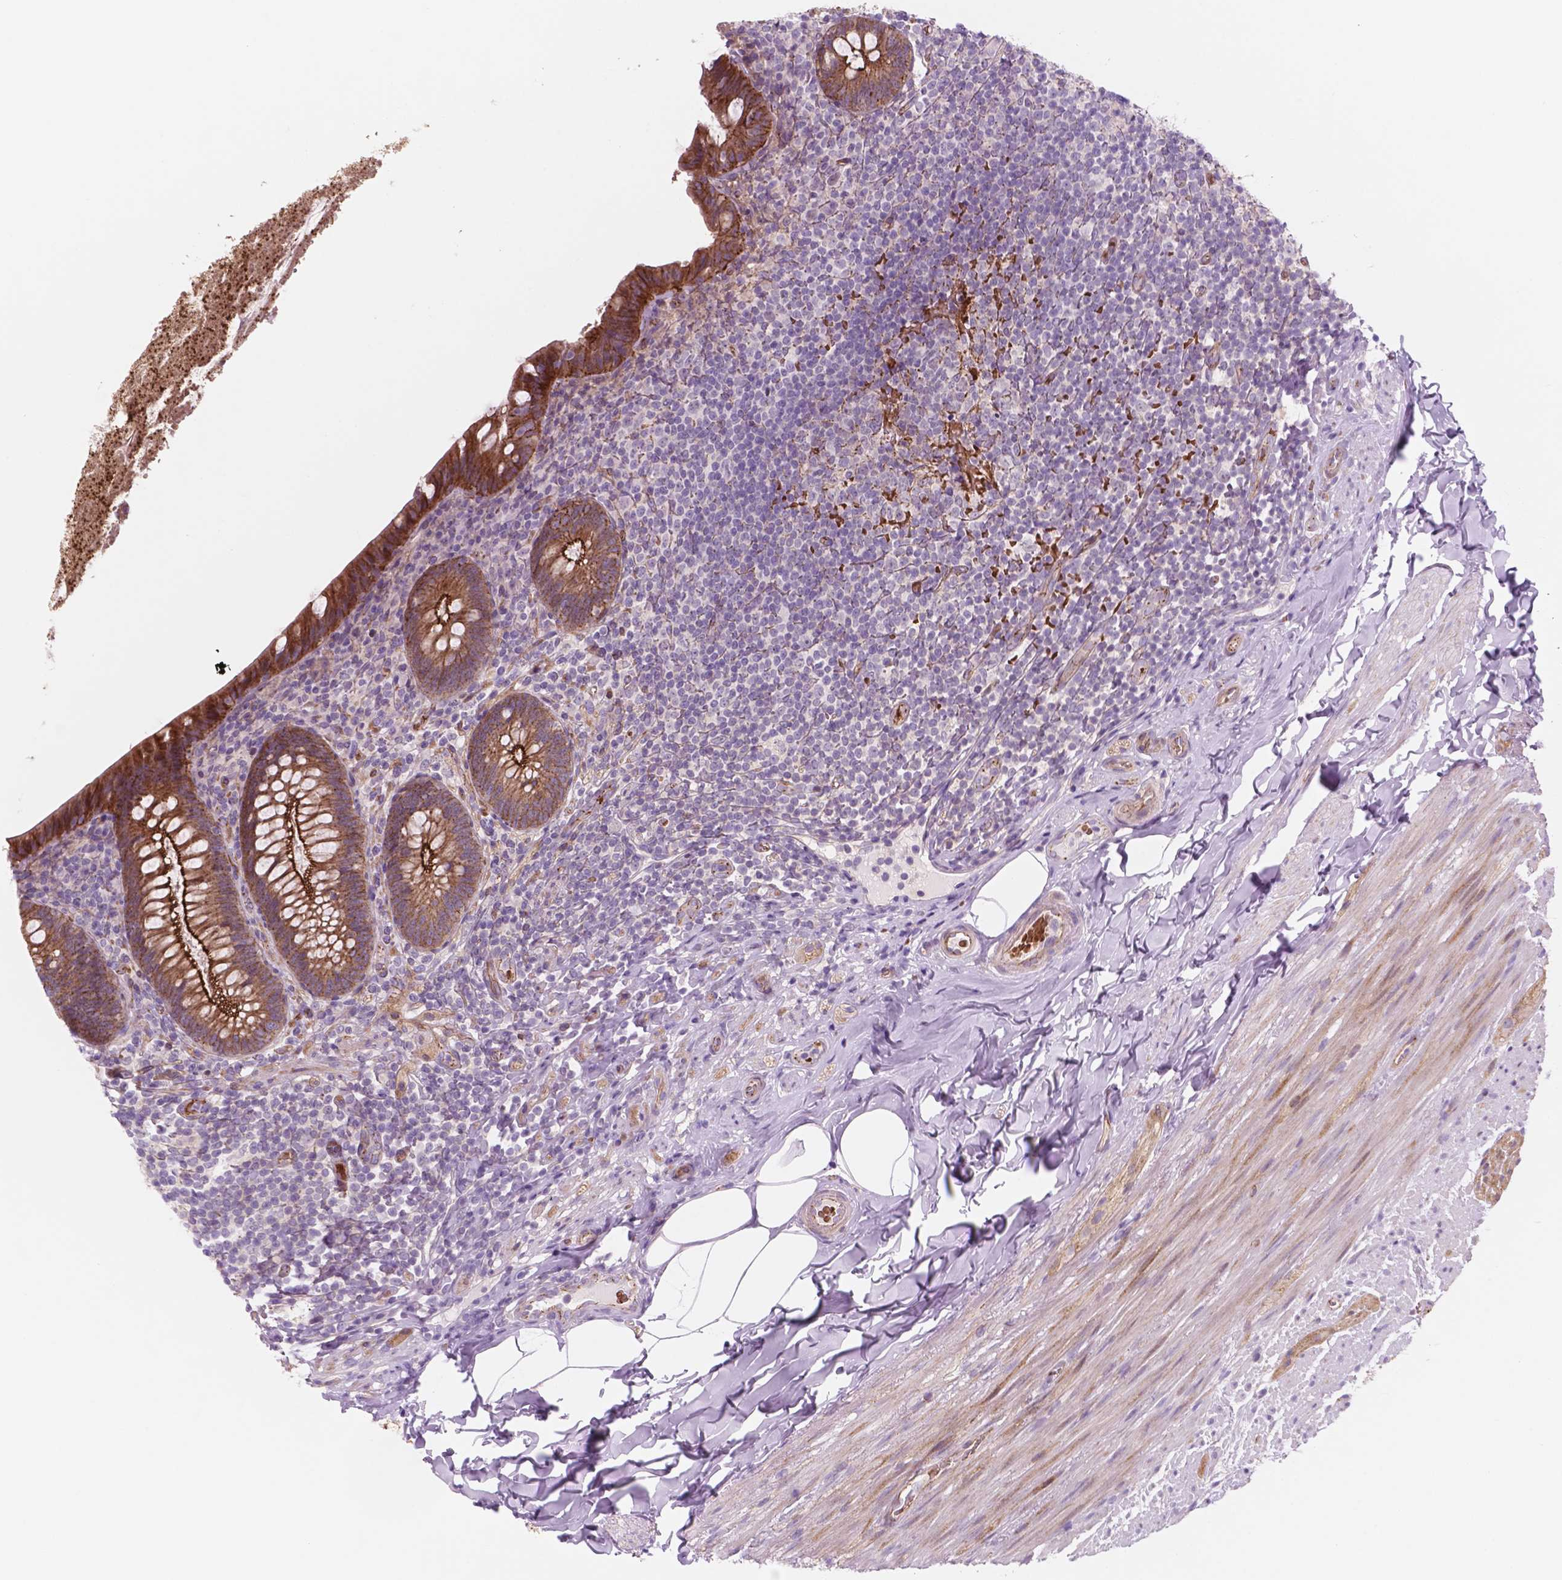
{"staining": {"intensity": "moderate", "quantity": ">75%", "location": "cytoplasmic/membranous"}, "tissue": "appendix", "cell_type": "Glandular cells", "image_type": "normal", "snomed": [{"axis": "morphology", "description": "Normal tissue, NOS"}, {"axis": "topography", "description": "Appendix"}], "caption": "An image showing moderate cytoplasmic/membranous staining in about >75% of glandular cells in unremarkable appendix, as visualized by brown immunohistochemical staining.", "gene": "RND3", "patient": {"sex": "male", "age": 47}}